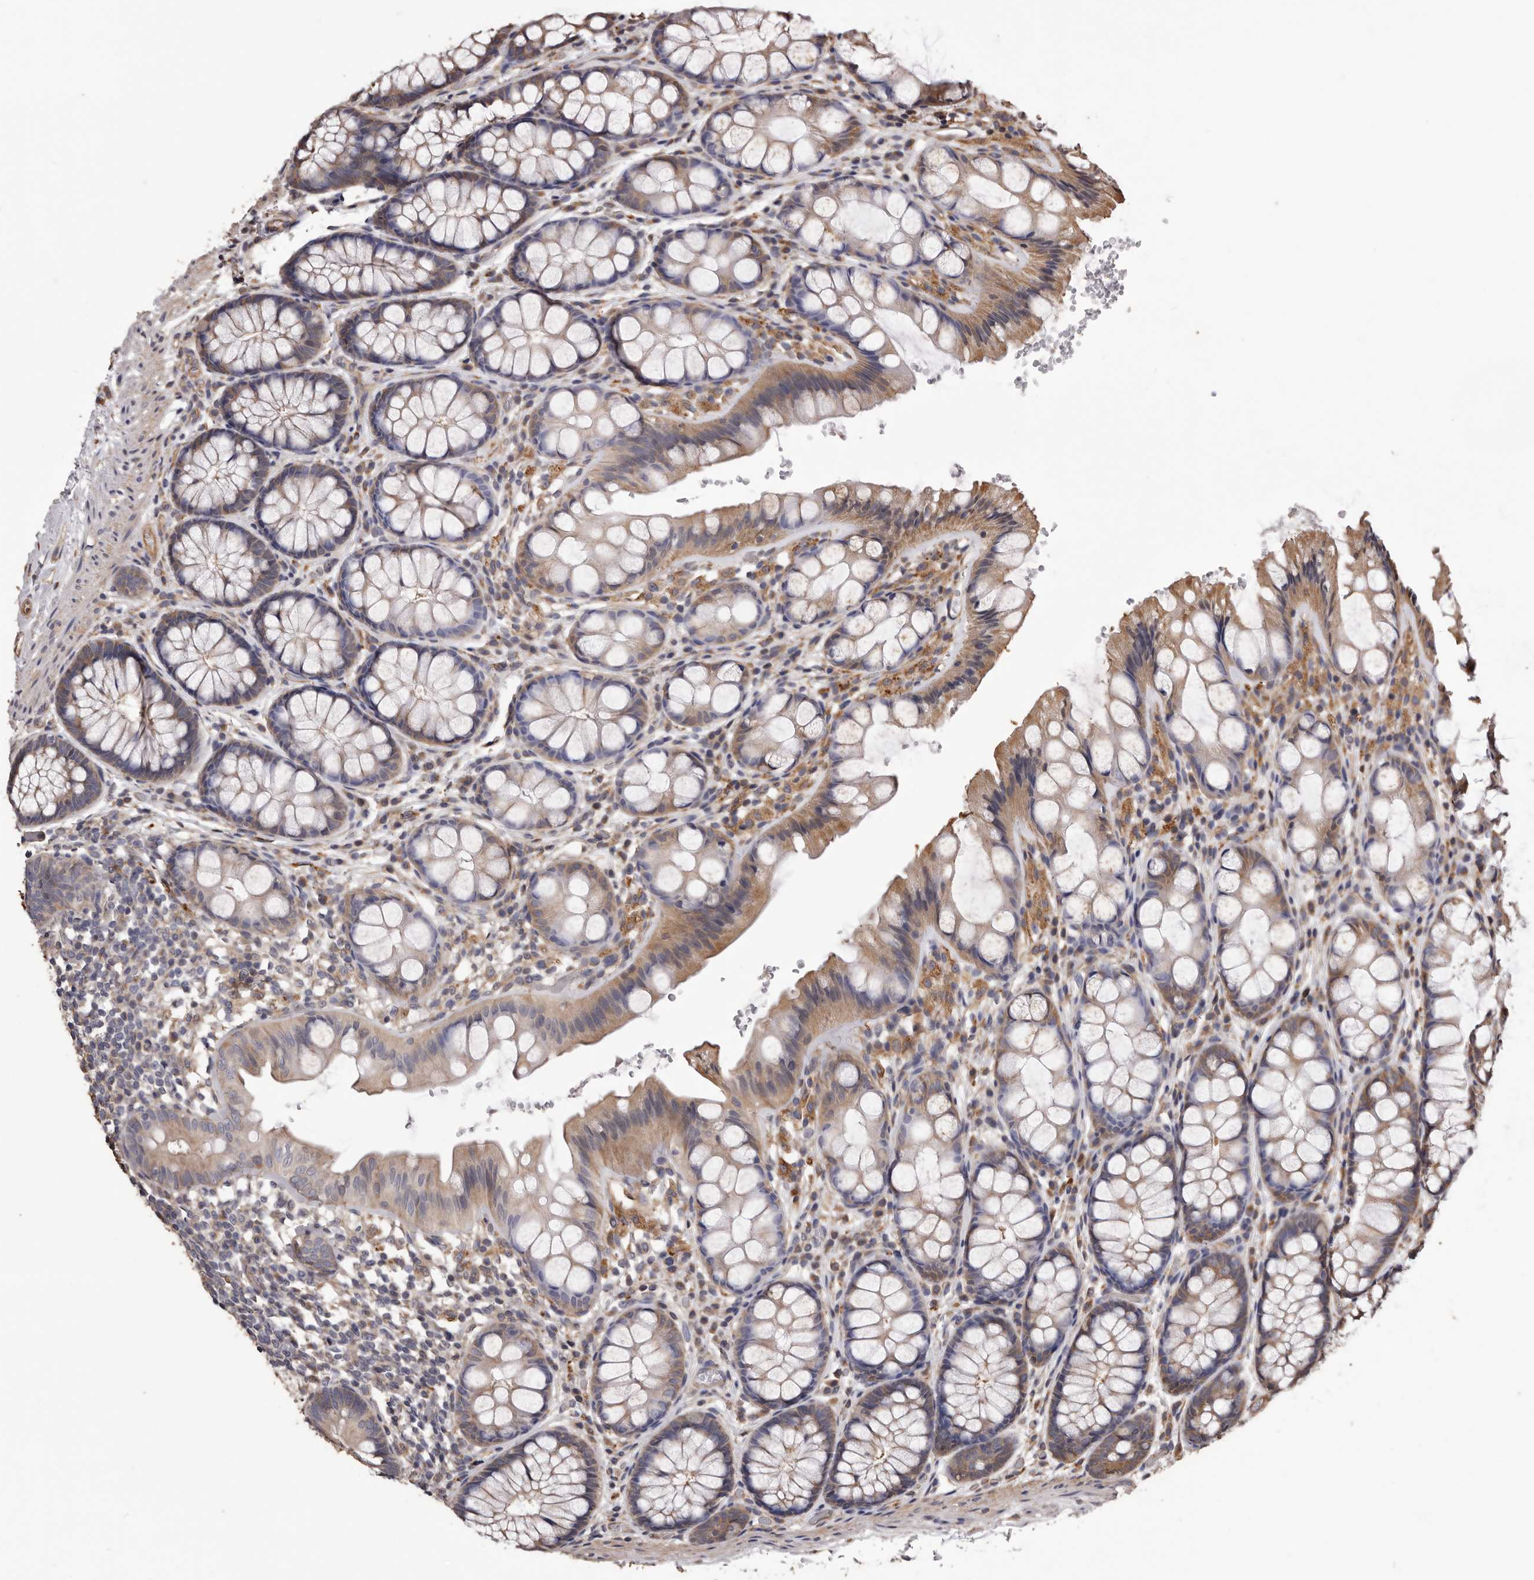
{"staining": {"intensity": "moderate", "quantity": ">75%", "location": "cytoplasmic/membranous"}, "tissue": "colon", "cell_type": "Endothelial cells", "image_type": "normal", "snomed": [{"axis": "morphology", "description": "Normal tissue, NOS"}, {"axis": "topography", "description": "Colon"}], "caption": "Immunohistochemical staining of benign colon displays moderate cytoplasmic/membranous protein positivity in approximately >75% of endothelial cells.", "gene": "CEP104", "patient": {"sex": "male", "age": 47}}